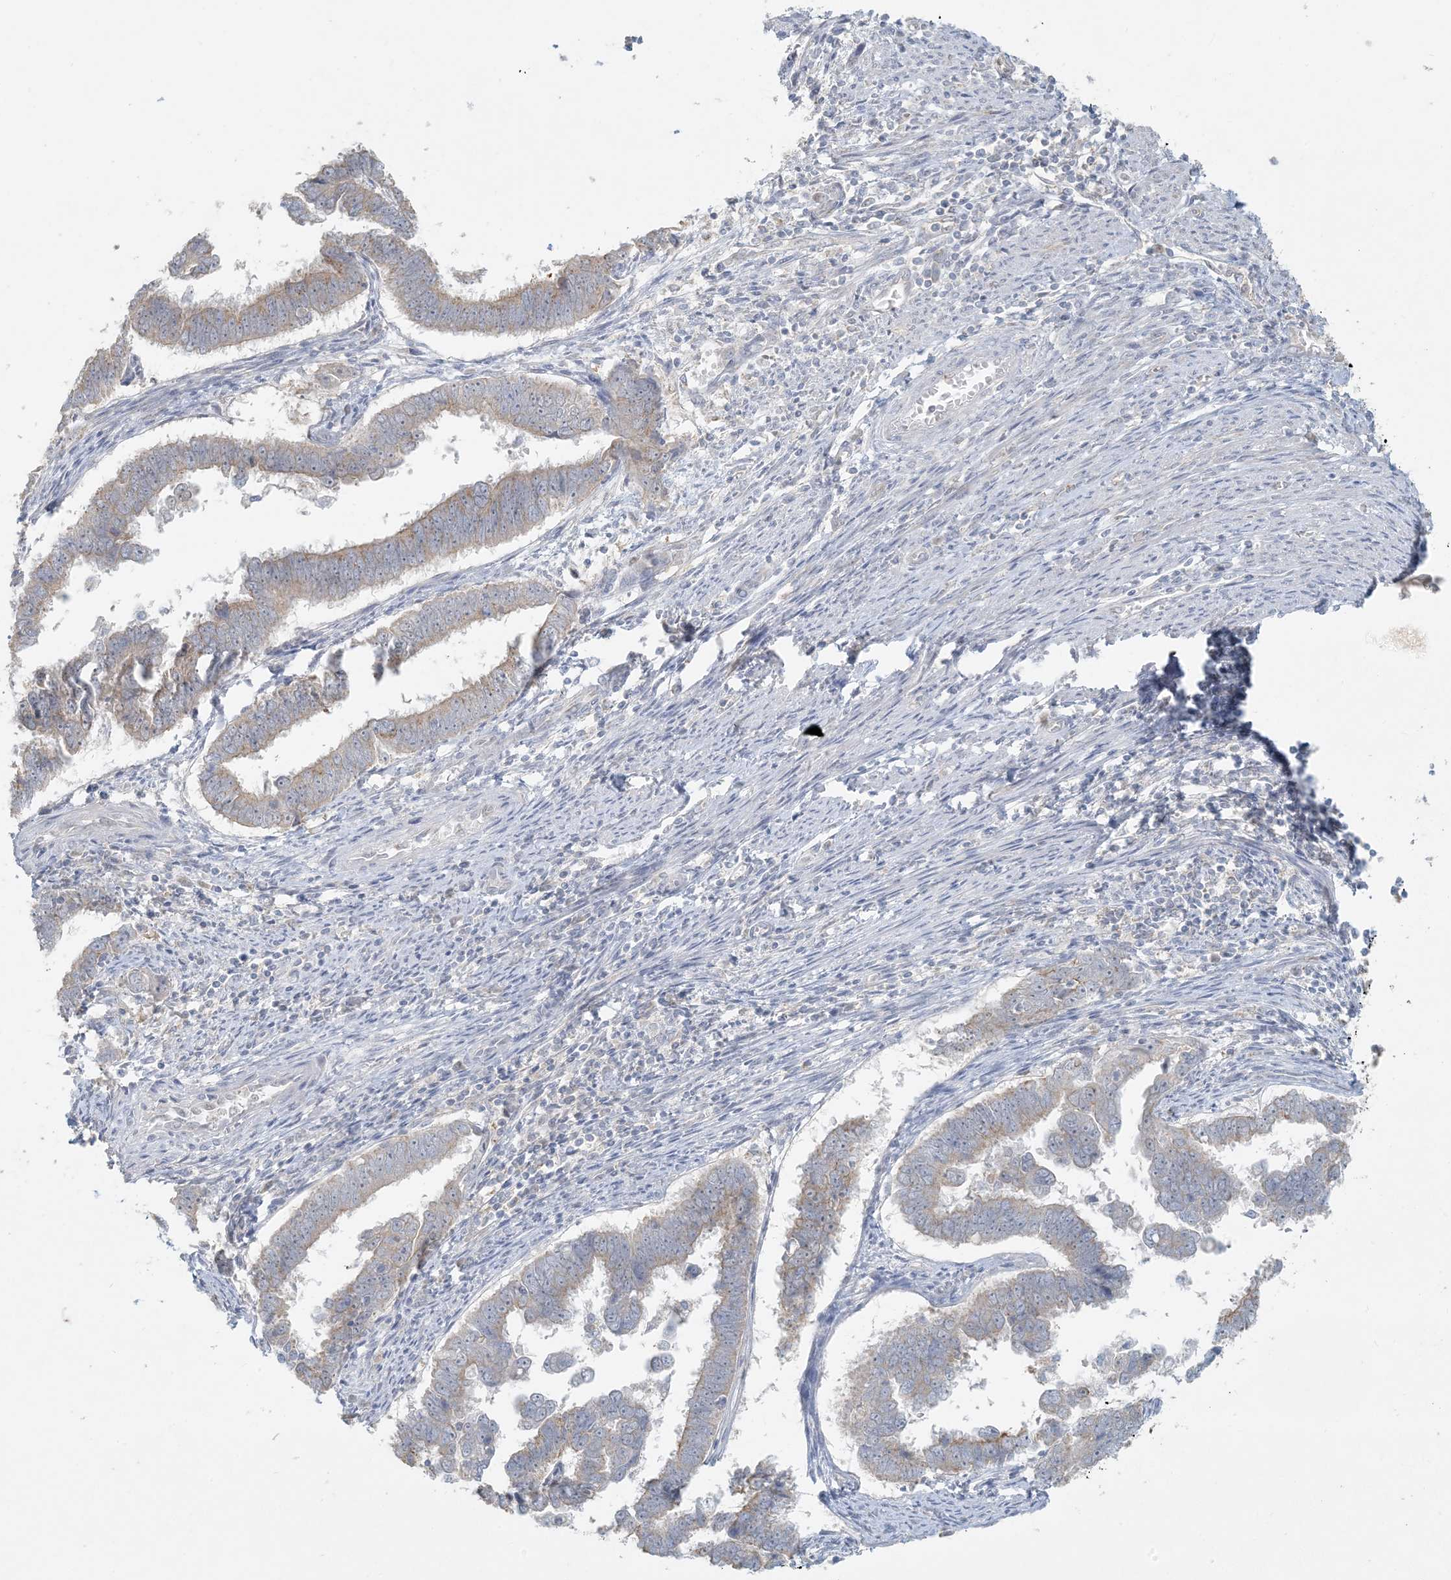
{"staining": {"intensity": "weak", "quantity": "25%-75%", "location": "cytoplasmic/membranous"}, "tissue": "endometrial cancer", "cell_type": "Tumor cells", "image_type": "cancer", "snomed": [{"axis": "morphology", "description": "Adenocarcinoma, NOS"}, {"axis": "topography", "description": "Endometrium"}], "caption": "Approximately 25%-75% of tumor cells in human endometrial cancer (adenocarcinoma) display weak cytoplasmic/membranous protein staining as visualized by brown immunohistochemical staining.", "gene": "HACL1", "patient": {"sex": "female", "age": 75}}